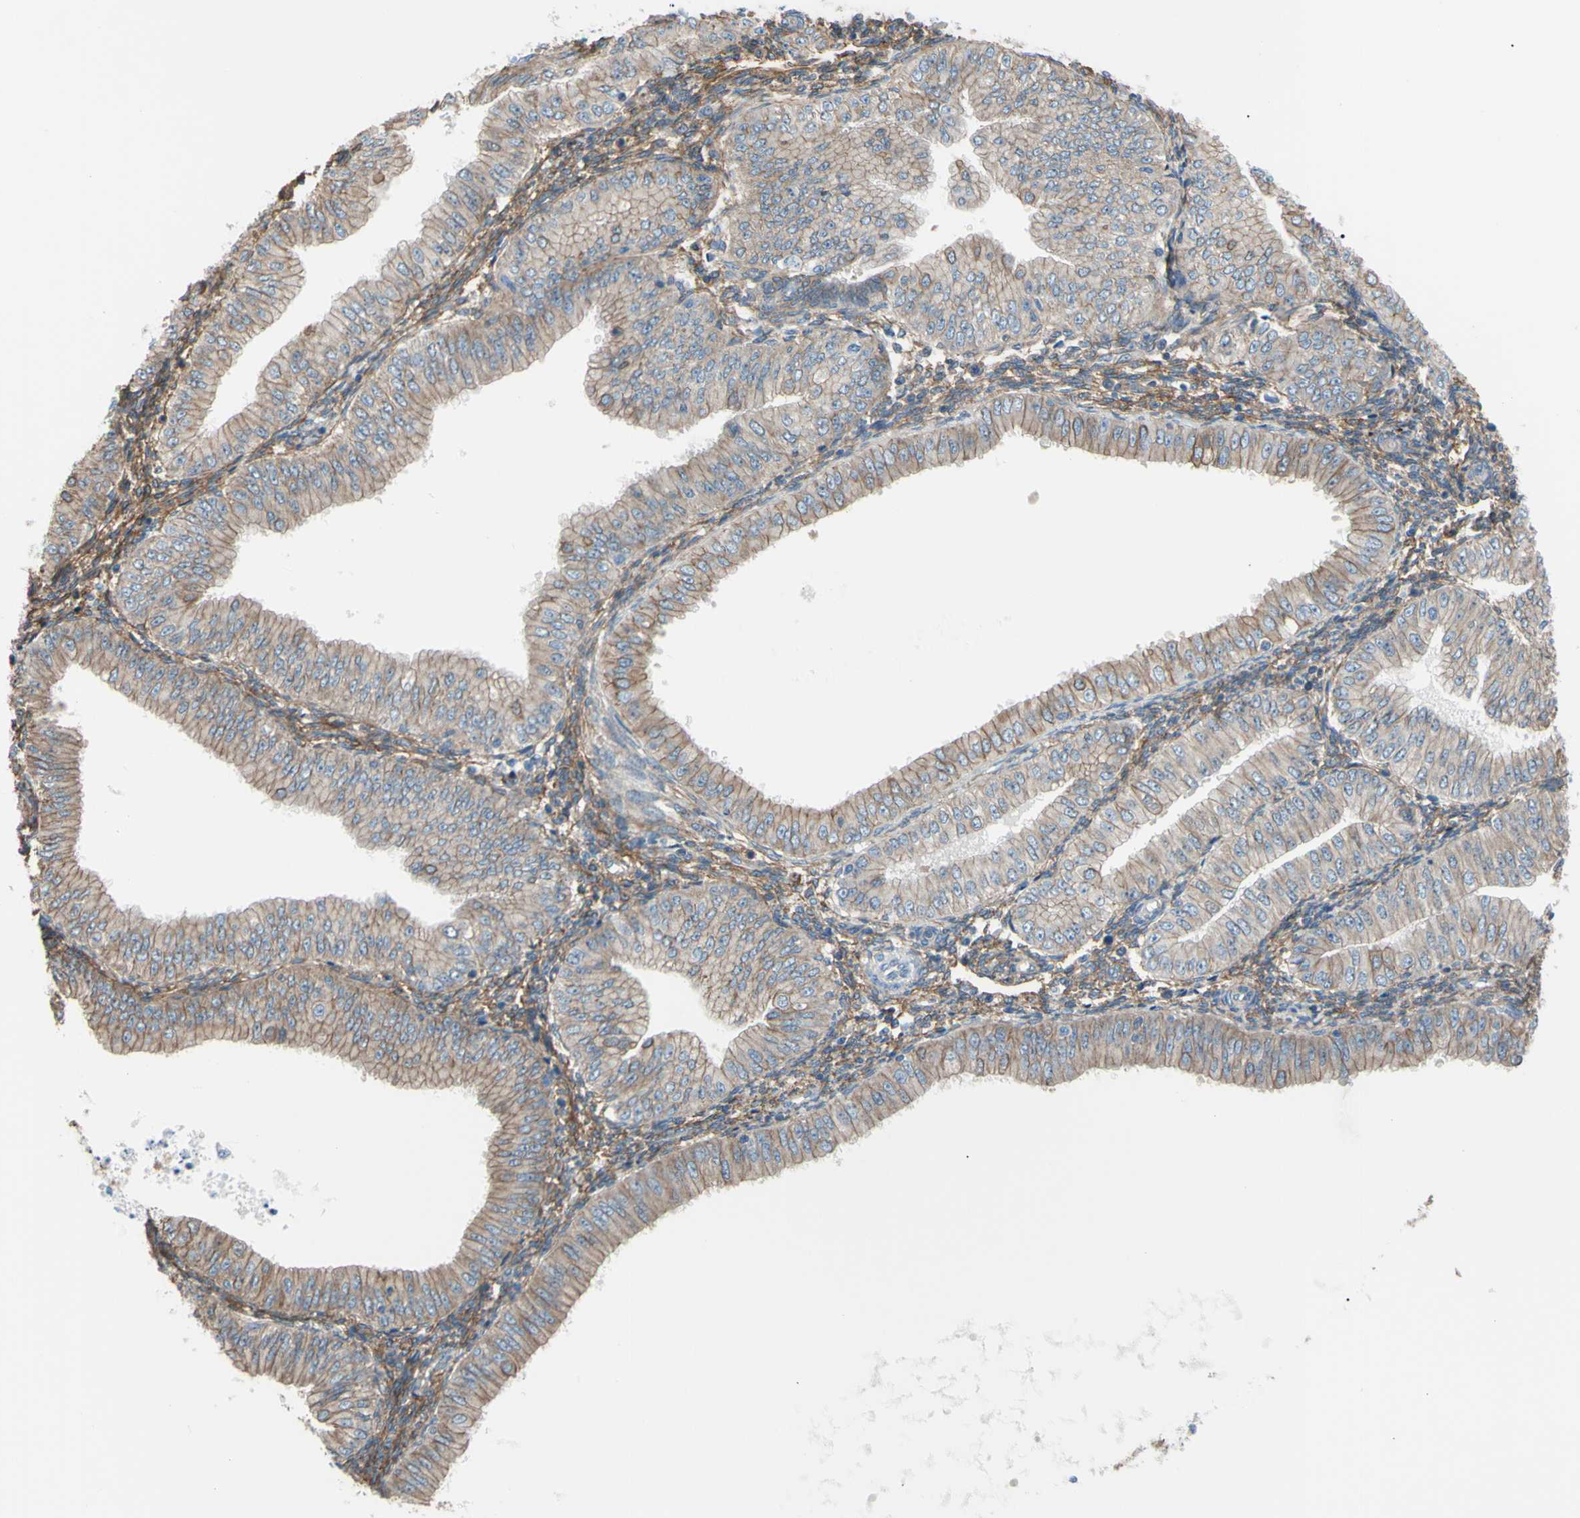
{"staining": {"intensity": "weak", "quantity": ">75%", "location": "cytoplasmic/membranous"}, "tissue": "endometrial cancer", "cell_type": "Tumor cells", "image_type": "cancer", "snomed": [{"axis": "morphology", "description": "Normal tissue, NOS"}, {"axis": "morphology", "description": "Adenocarcinoma, NOS"}, {"axis": "topography", "description": "Endometrium"}], "caption": "Endometrial cancer was stained to show a protein in brown. There is low levels of weak cytoplasmic/membranous expression in about >75% of tumor cells.", "gene": "ADD1", "patient": {"sex": "female", "age": 53}}